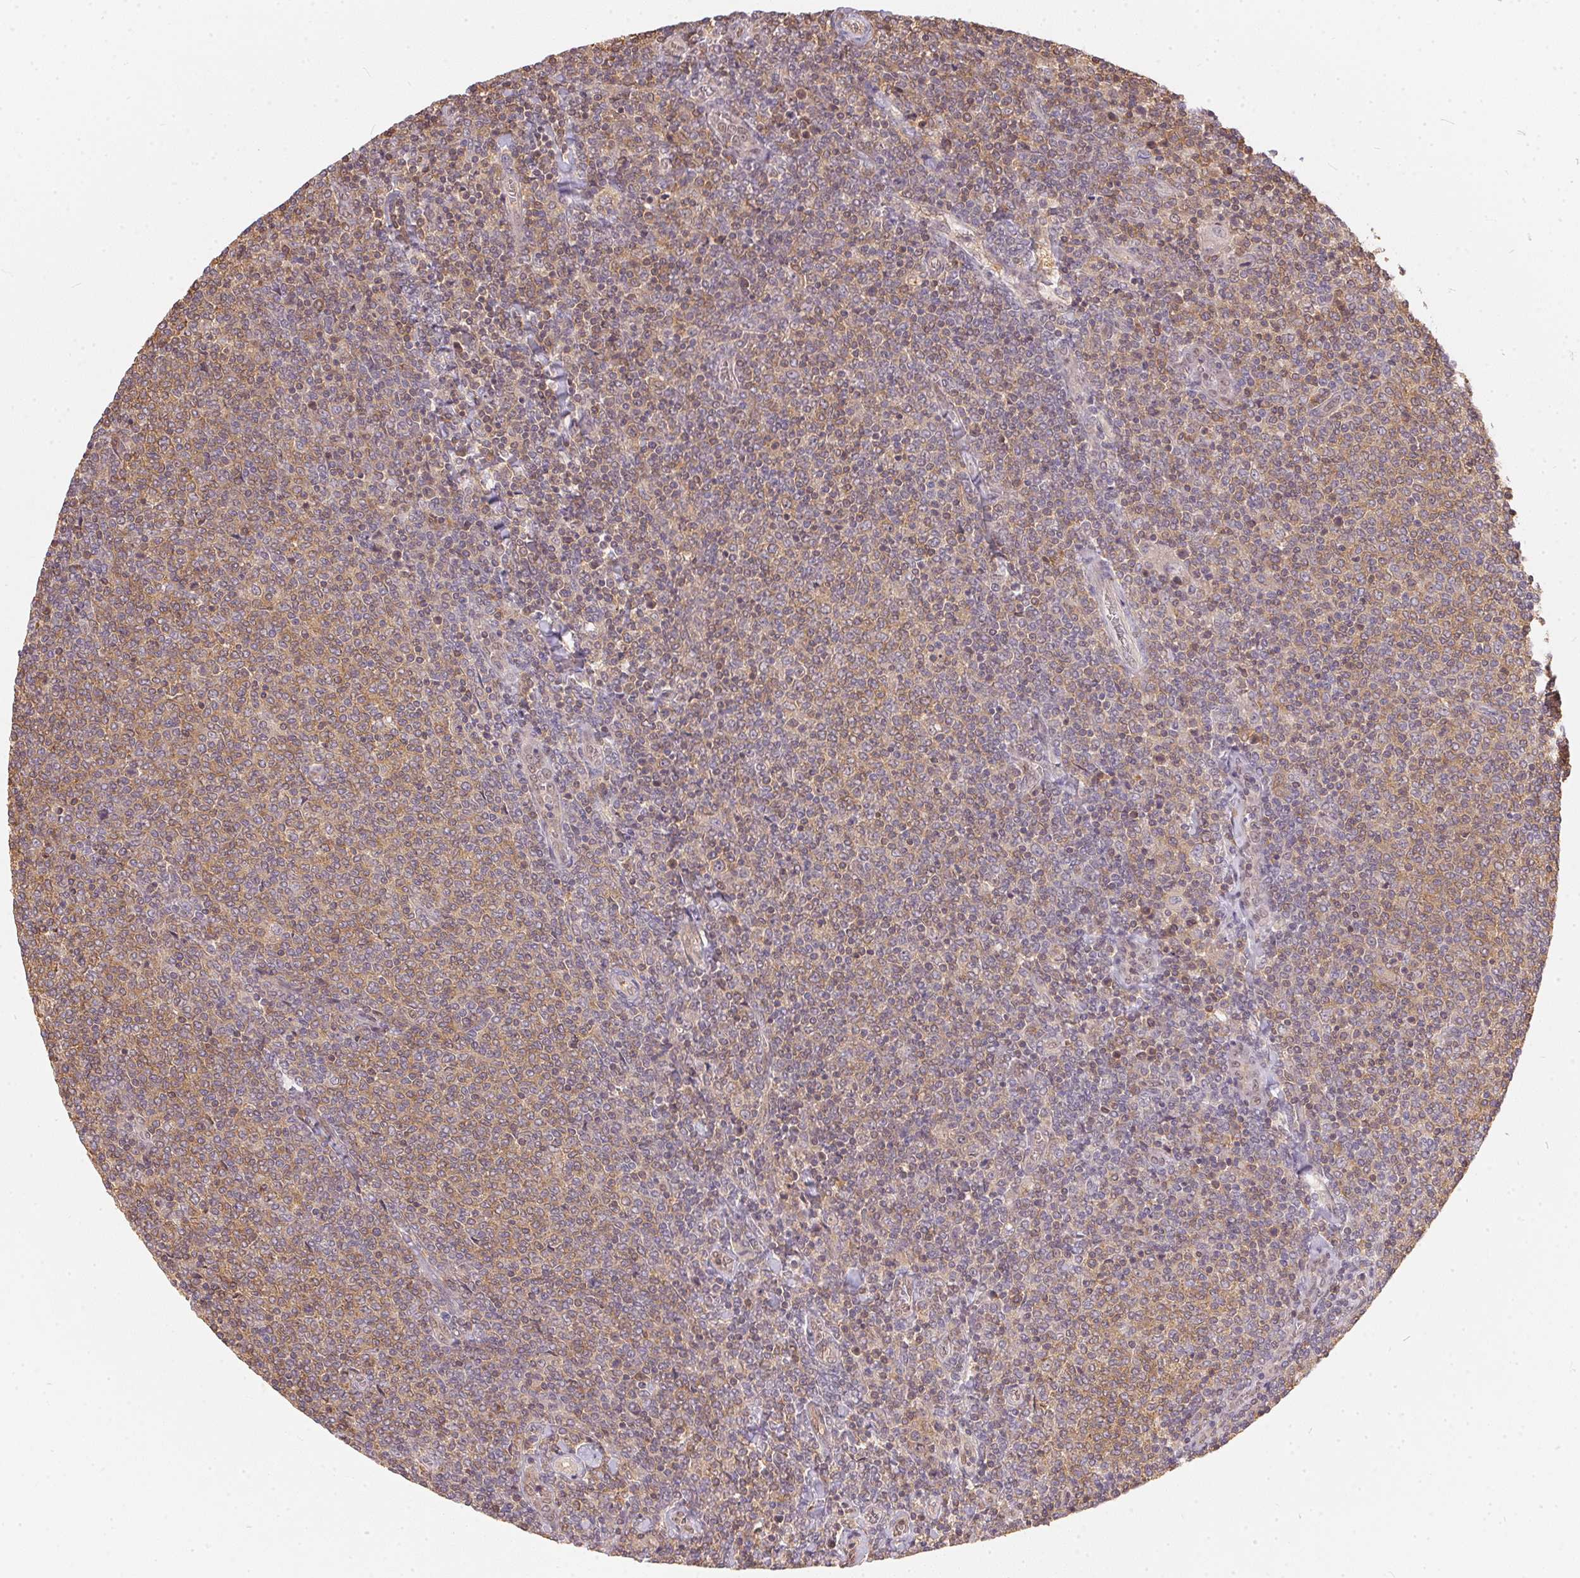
{"staining": {"intensity": "weak", "quantity": "25%-75%", "location": "cytoplasmic/membranous"}, "tissue": "lymphoma", "cell_type": "Tumor cells", "image_type": "cancer", "snomed": [{"axis": "morphology", "description": "Malignant lymphoma, non-Hodgkin's type, Low grade"}, {"axis": "topography", "description": "Lymph node"}], "caption": "Tumor cells exhibit weak cytoplasmic/membranous positivity in approximately 25%-75% of cells in low-grade malignant lymphoma, non-Hodgkin's type. The staining was performed using DAB (3,3'-diaminobenzidine), with brown indicating positive protein expression. Nuclei are stained blue with hematoxylin.", "gene": "BLMH", "patient": {"sex": "male", "age": 52}}